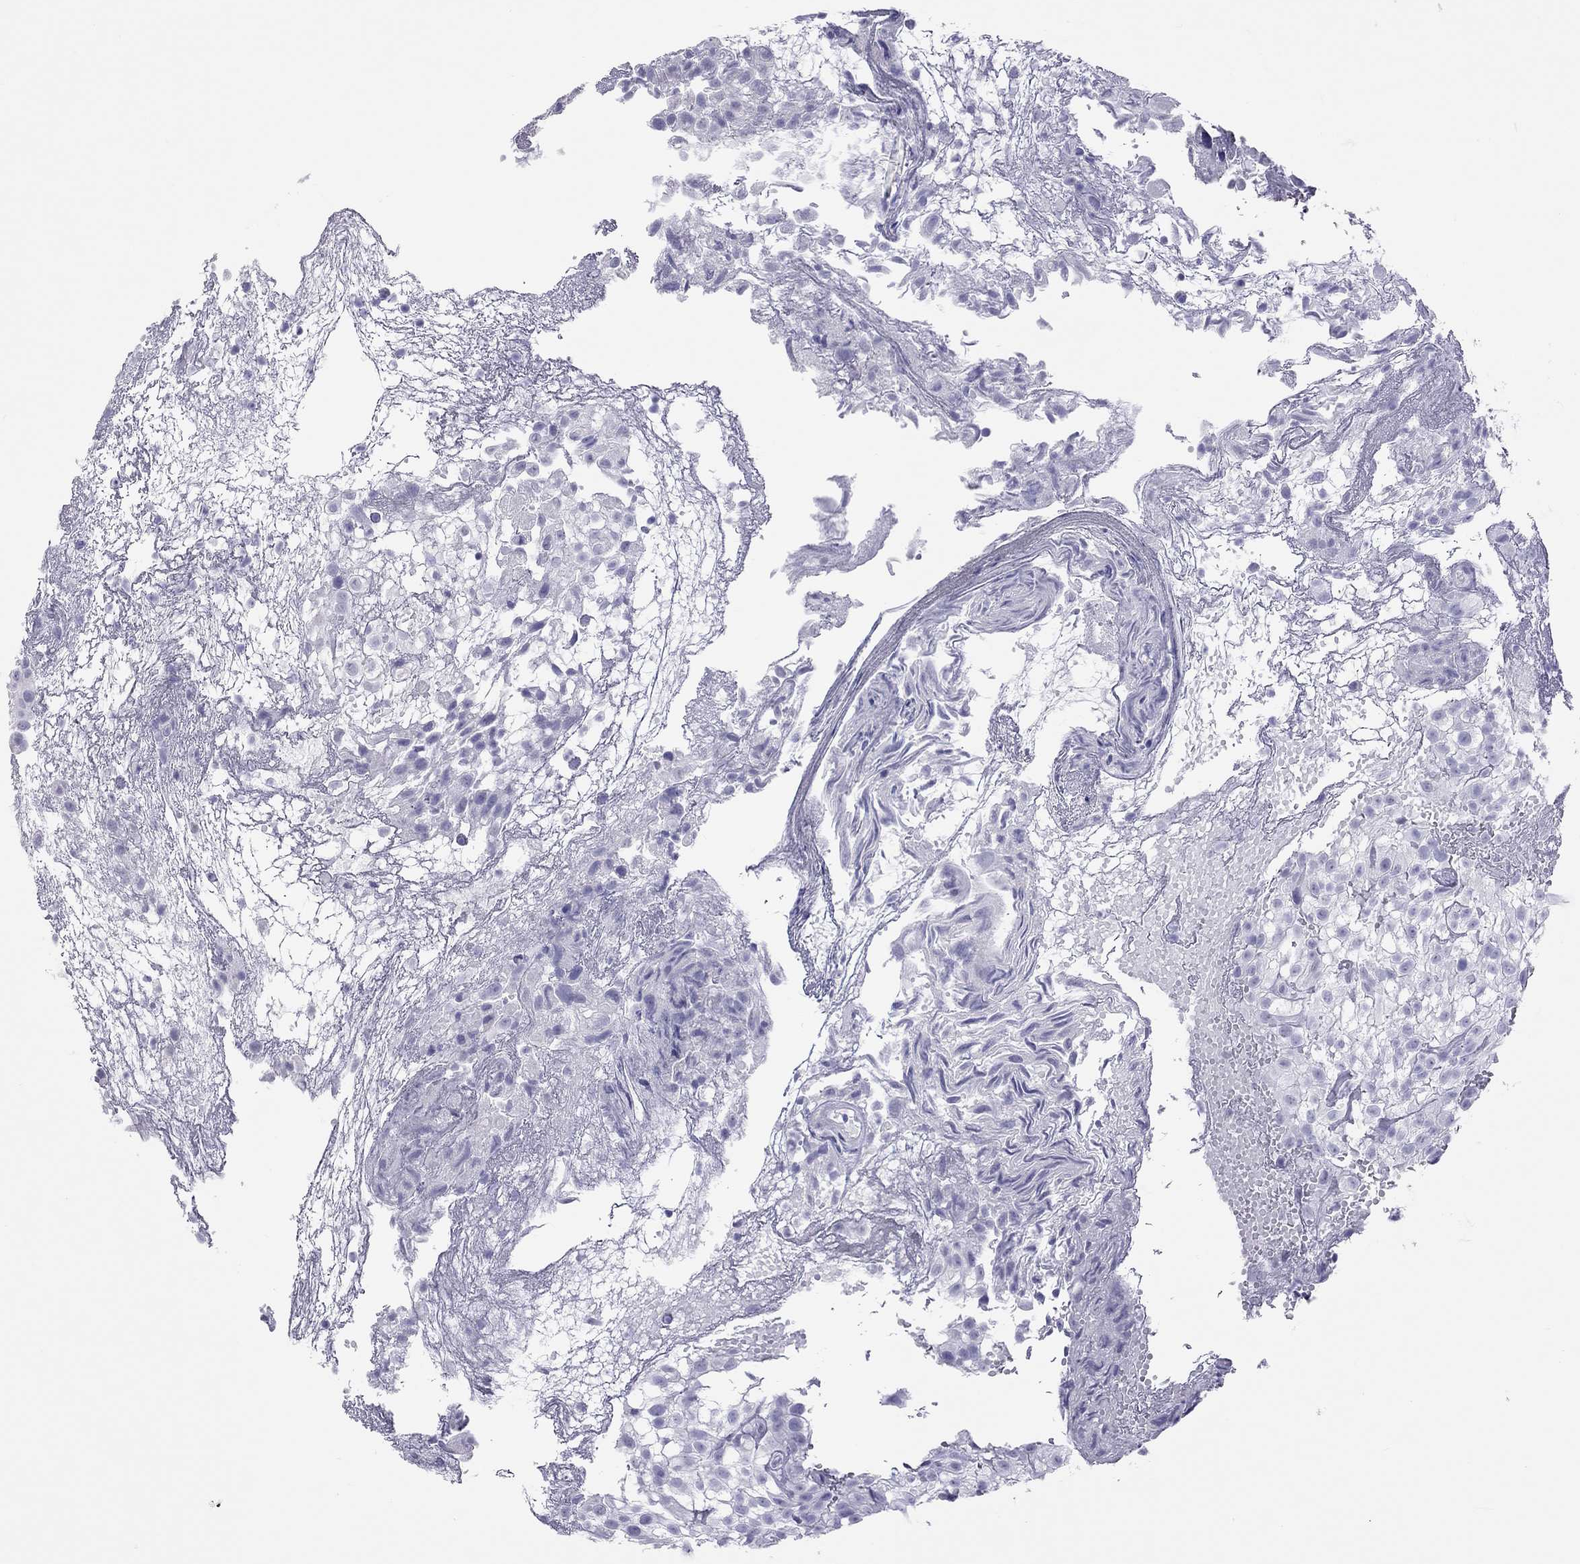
{"staining": {"intensity": "negative", "quantity": "none", "location": "none"}, "tissue": "urothelial cancer", "cell_type": "Tumor cells", "image_type": "cancer", "snomed": [{"axis": "morphology", "description": "Urothelial carcinoma, High grade"}, {"axis": "topography", "description": "Urinary bladder"}], "caption": "High magnification brightfield microscopy of urothelial cancer stained with DAB (brown) and counterstained with hematoxylin (blue): tumor cells show no significant positivity.", "gene": "STAG3", "patient": {"sex": "male", "age": 56}}